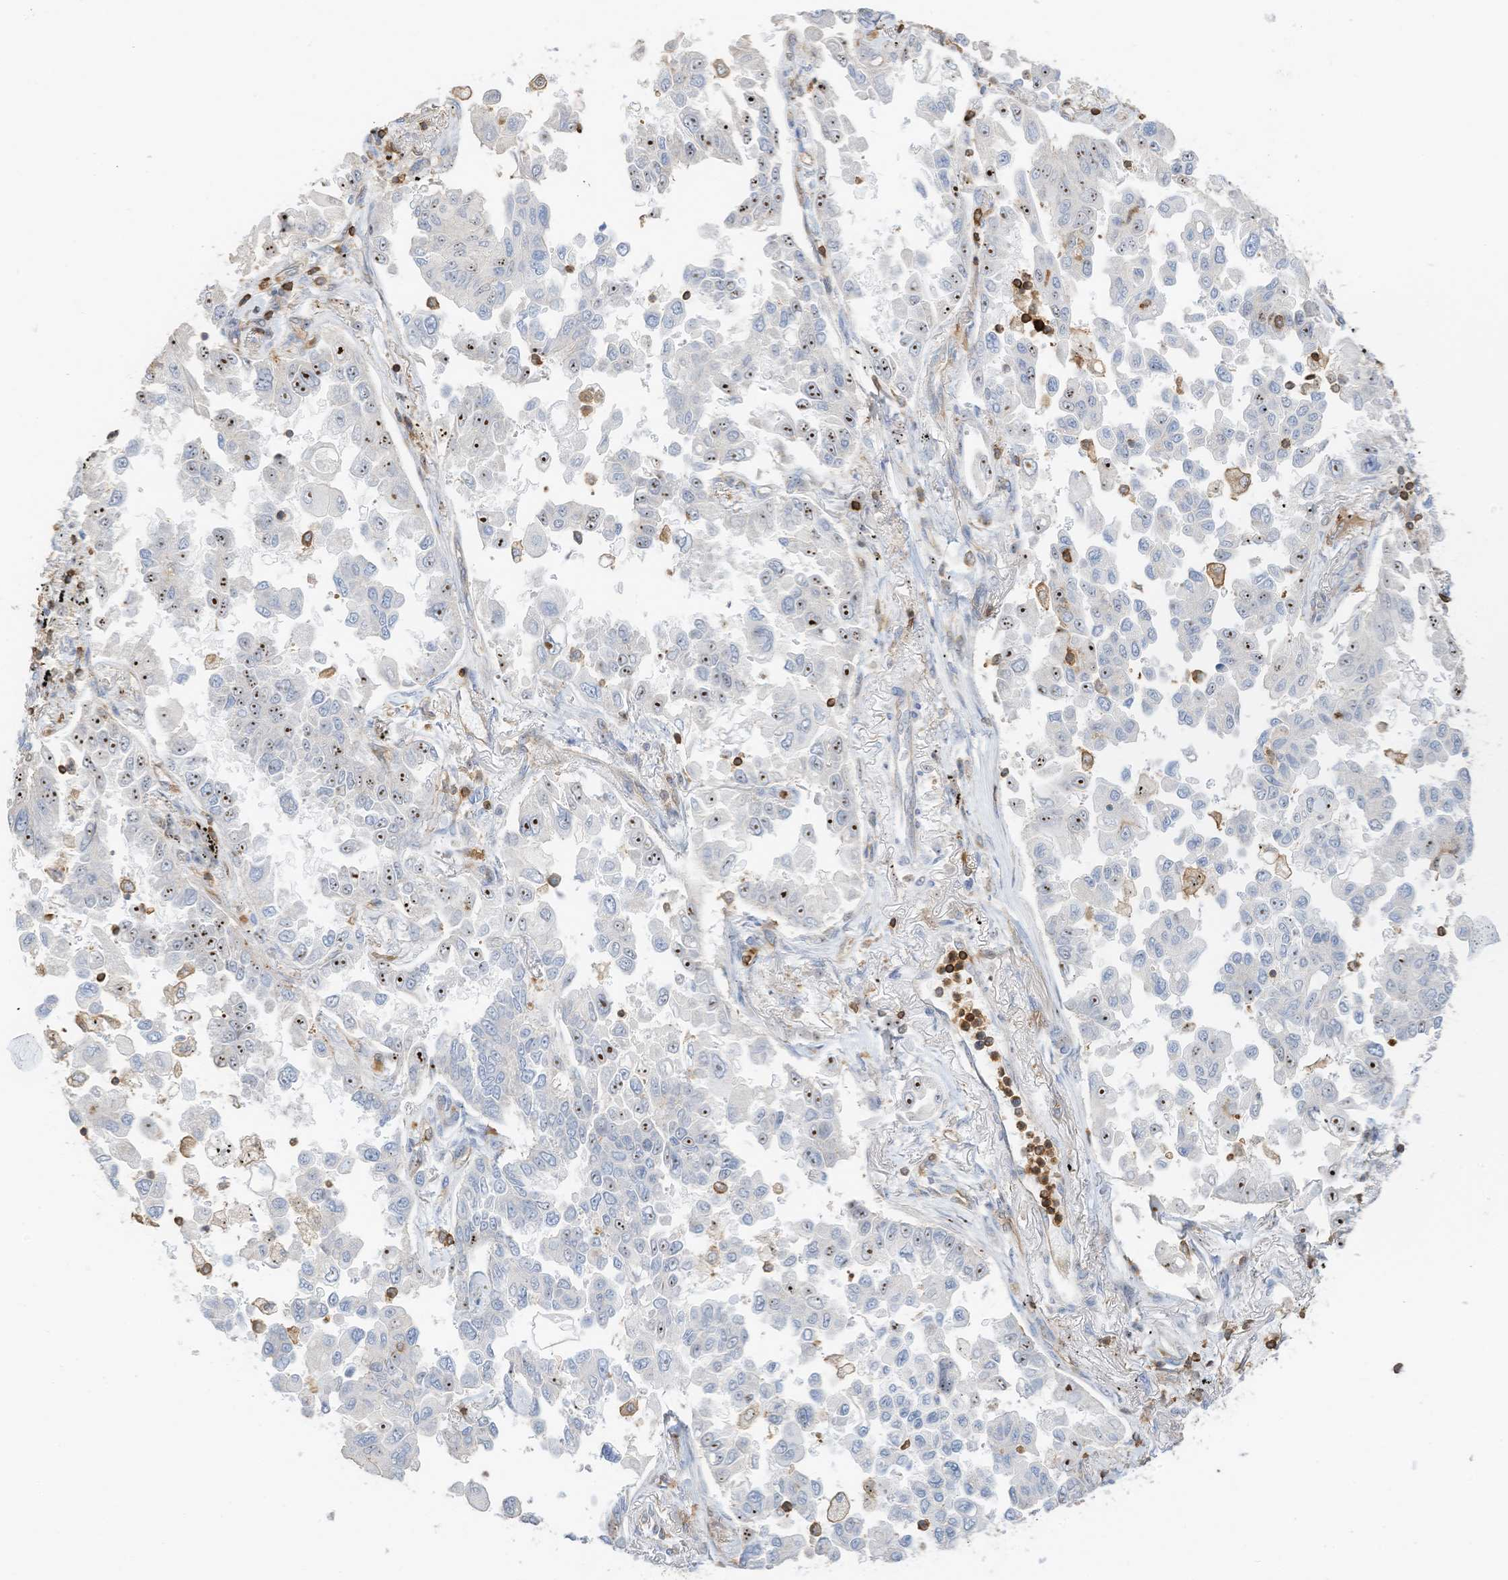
{"staining": {"intensity": "moderate", "quantity": "<25%", "location": "nuclear"}, "tissue": "lung cancer", "cell_type": "Tumor cells", "image_type": "cancer", "snomed": [{"axis": "morphology", "description": "Adenocarcinoma, NOS"}, {"axis": "topography", "description": "Lung"}], "caption": "Protein analysis of adenocarcinoma (lung) tissue demonstrates moderate nuclear staining in about <25% of tumor cells.", "gene": "ARHGAP25", "patient": {"sex": "female", "age": 67}}